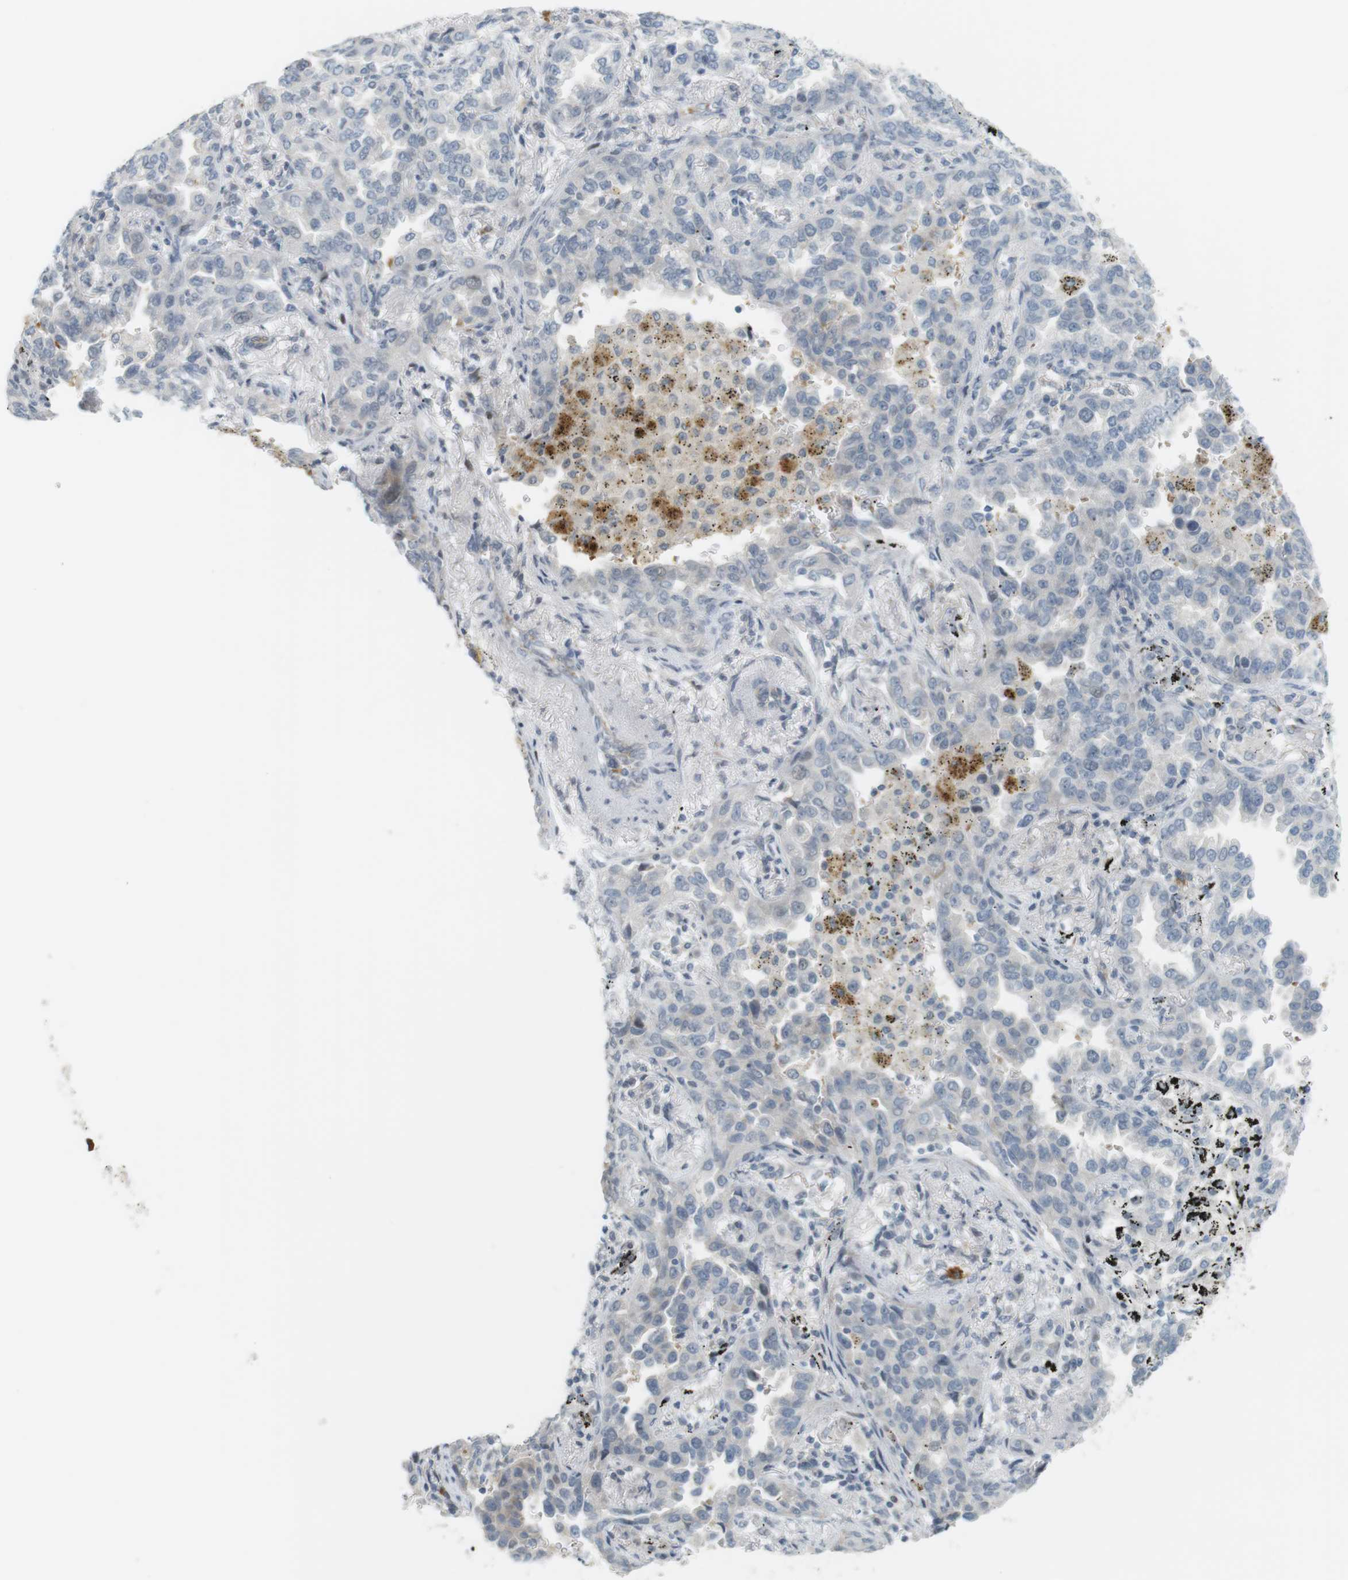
{"staining": {"intensity": "negative", "quantity": "none", "location": "none"}, "tissue": "lung cancer", "cell_type": "Tumor cells", "image_type": "cancer", "snomed": [{"axis": "morphology", "description": "Normal tissue, NOS"}, {"axis": "morphology", "description": "Adenocarcinoma, NOS"}, {"axis": "topography", "description": "Lung"}], "caption": "This histopathology image is of lung cancer stained with immunohistochemistry to label a protein in brown with the nuclei are counter-stained blue. There is no staining in tumor cells. The staining is performed using DAB brown chromogen with nuclei counter-stained in using hematoxylin.", "gene": "DMC1", "patient": {"sex": "male", "age": 59}}